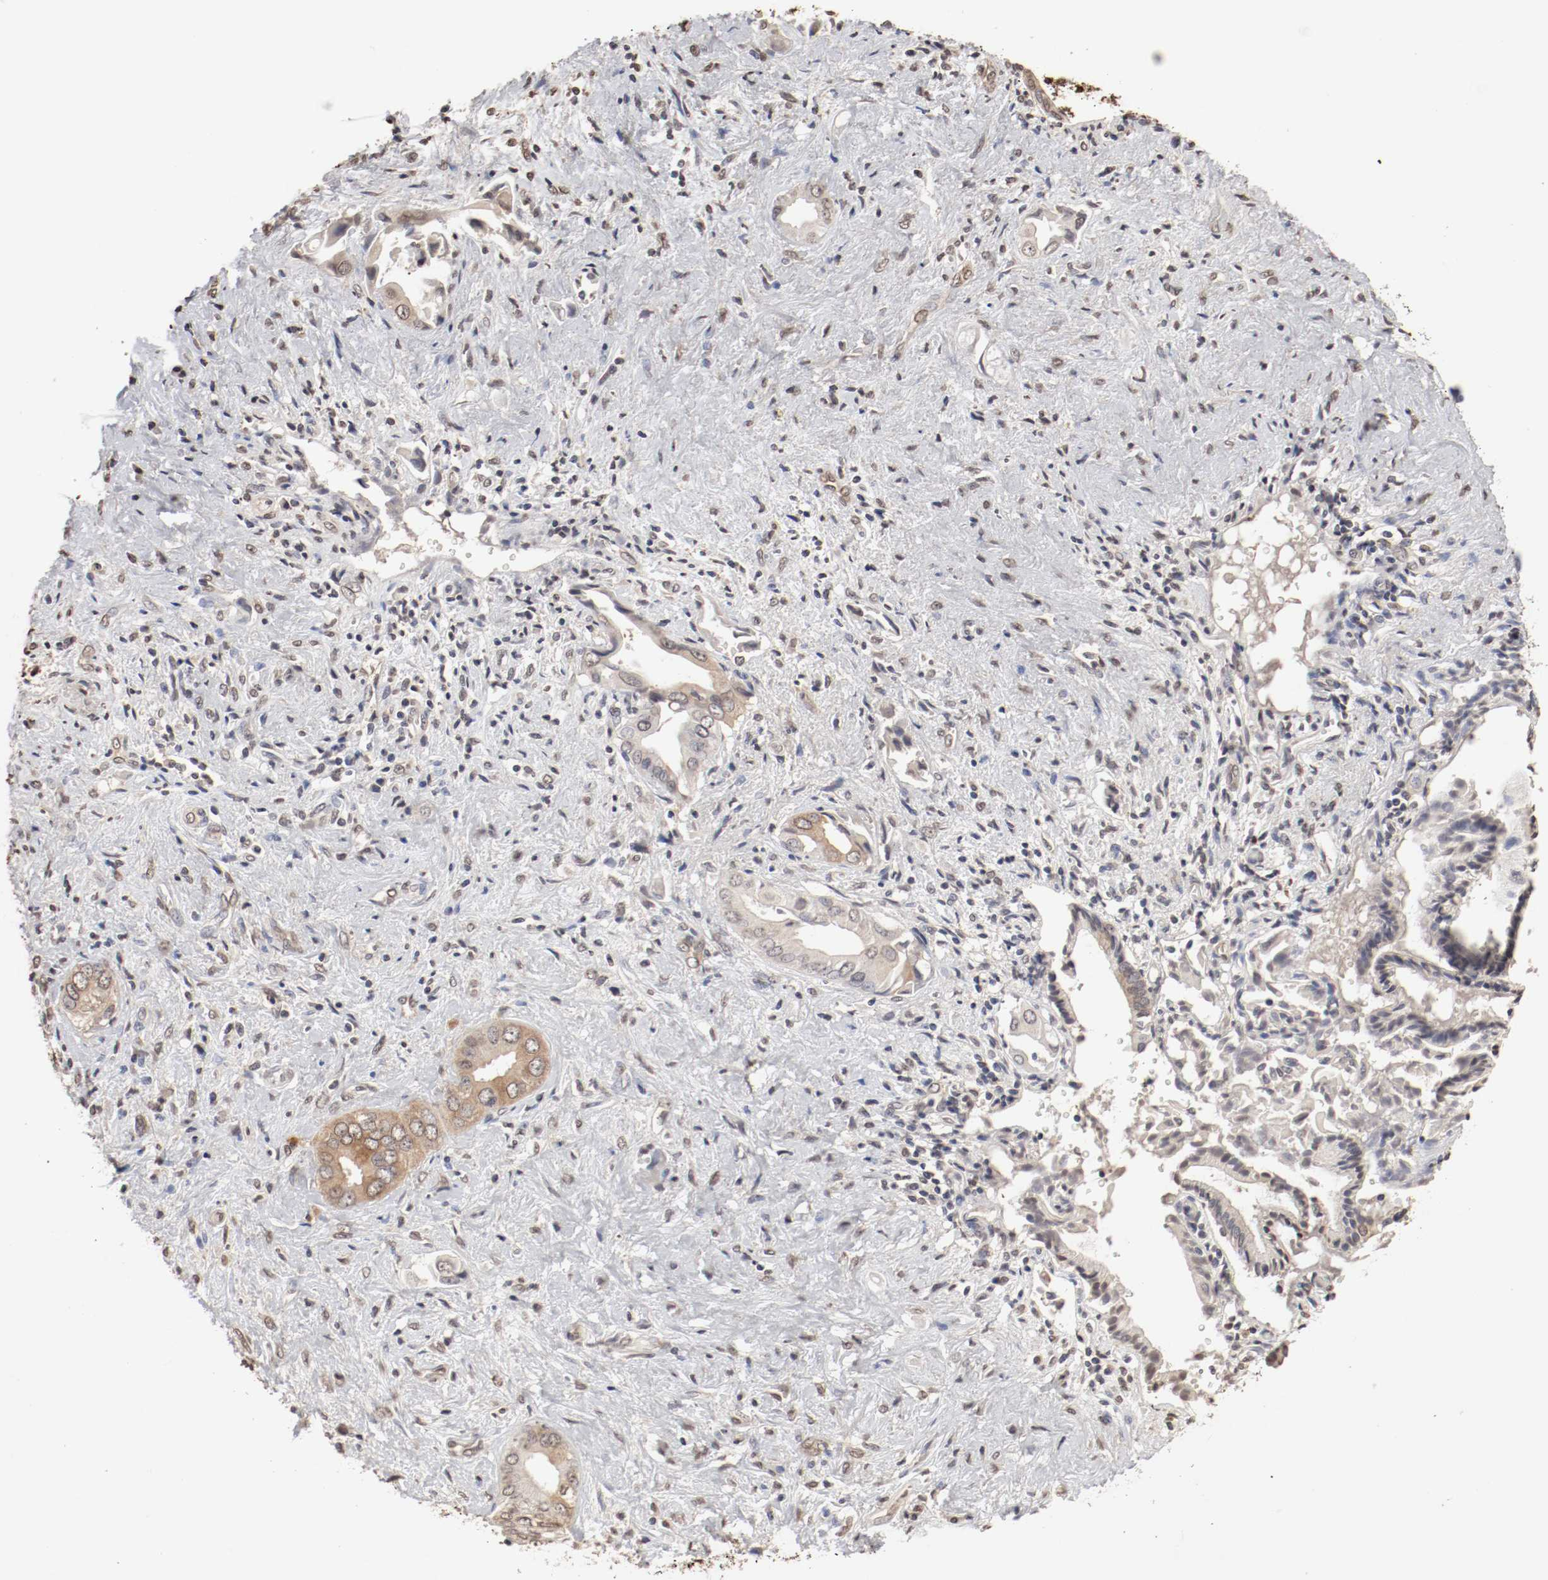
{"staining": {"intensity": "weak", "quantity": "25%-75%", "location": "cytoplasmic/membranous,nuclear"}, "tissue": "liver cancer", "cell_type": "Tumor cells", "image_type": "cancer", "snomed": [{"axis": "morphology", "description": "Cholangiocarcinoma"}, {"axis": "topography", "description": "Liver"}], "caption": "A micrograph showing weak cytoplasmic/membranous and nuclear expression in about 25%-75% of tumor cells in cholangiocarcinoma (liver), as visualized by brown immunohistochemical staining.", "gene": "WASL", "patient": {"sex": "male", "age": 58}}